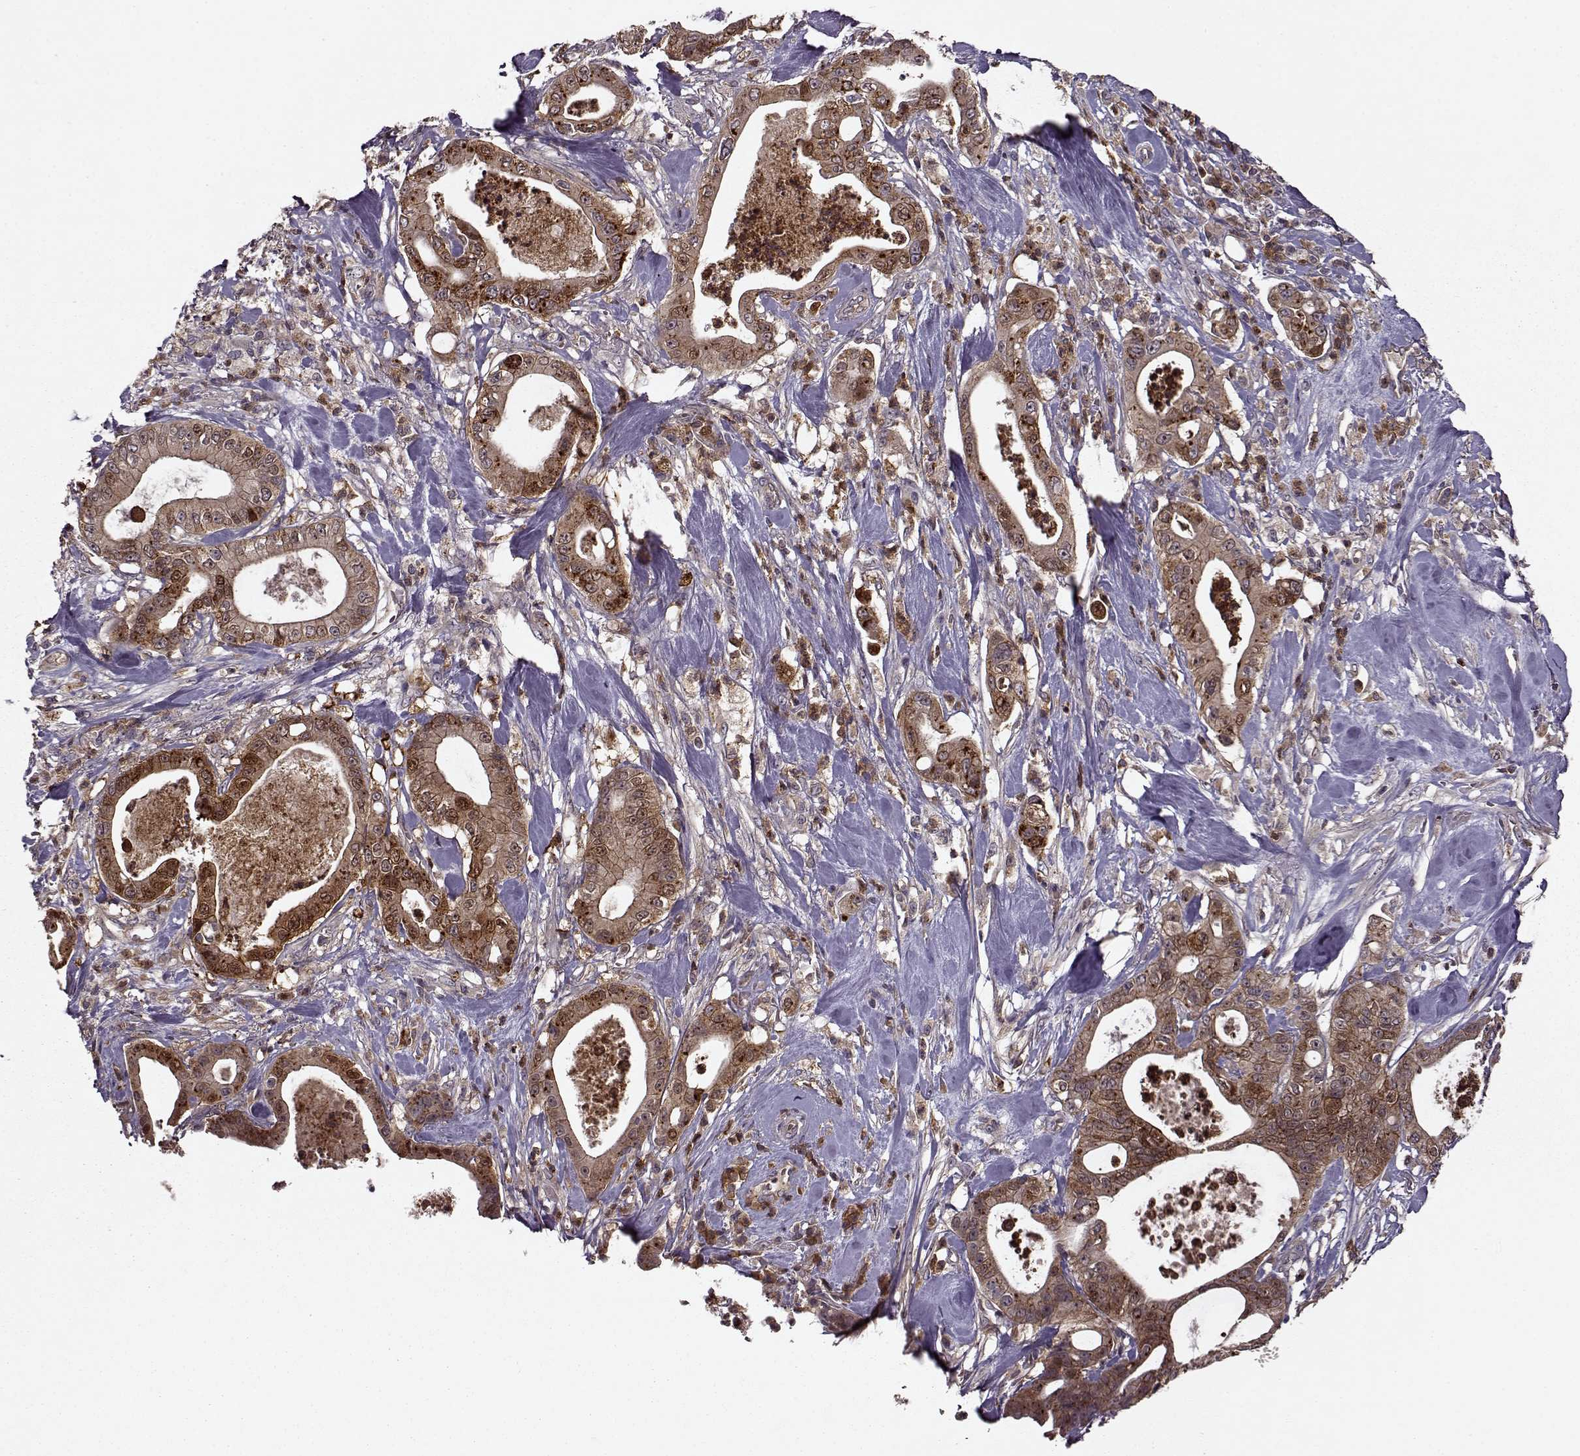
{"staining": {"intensity": "moderate", "quantity": ">75%", "location": "cytoplasmic/membranous"}, "tissue": "pancreatic cancer", "cell_type": "Tumor cells", "image_type": "cancer", "snomed": [{"axis": "morphology", "description": "Adenocarcinoma, NOS"}, {"axis": "topography", "description": "Pancreas"}], "caption": "A histopathology image of human pancreatic cancer stained for a protein shows moderate cytoplasmic/membranous brown staining in tumor cells.", "gene": "IFRD2", "patient": {"sex": "male", "age": 71}}